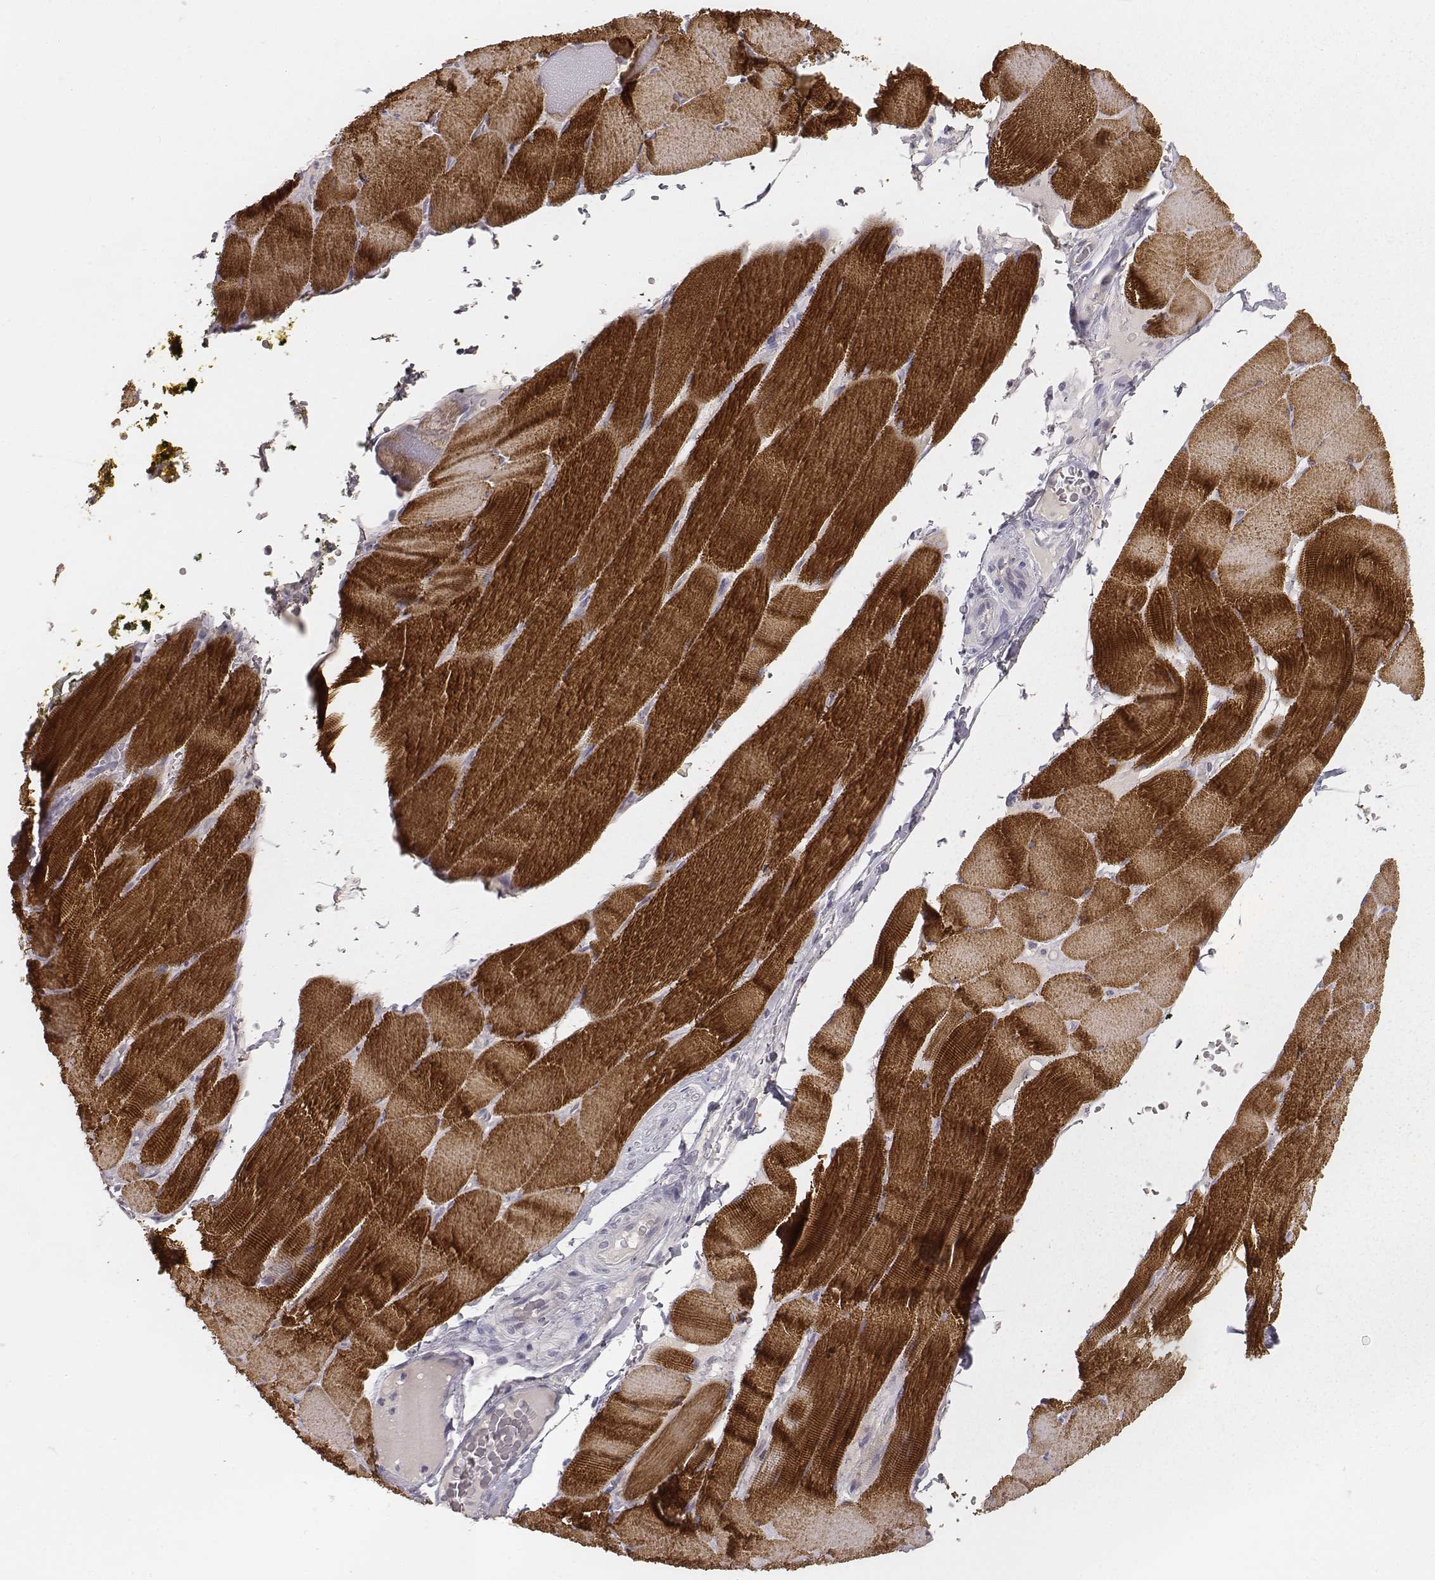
{"staining": {"intensity": "strong", "quantity": ">75%", "location": "cytoplasmic/membranous"}, "tissue": "skeletal muscle", "cell_type": "Myocytes", "image_type": "normal", "snomed": [{"axis": "morphology", "description": "Normal tissue, NOS"}, {"axis": "topography", "description": "Skeletal muscle"}], "caption": "Skeletal muscle stained for a protein (brown) demonstrates strong cytoplasmic/membranous positive positivity in about >75% of myocytes.", "gene": "MYH6", "patient": {"sex": "male", "age": 56}}